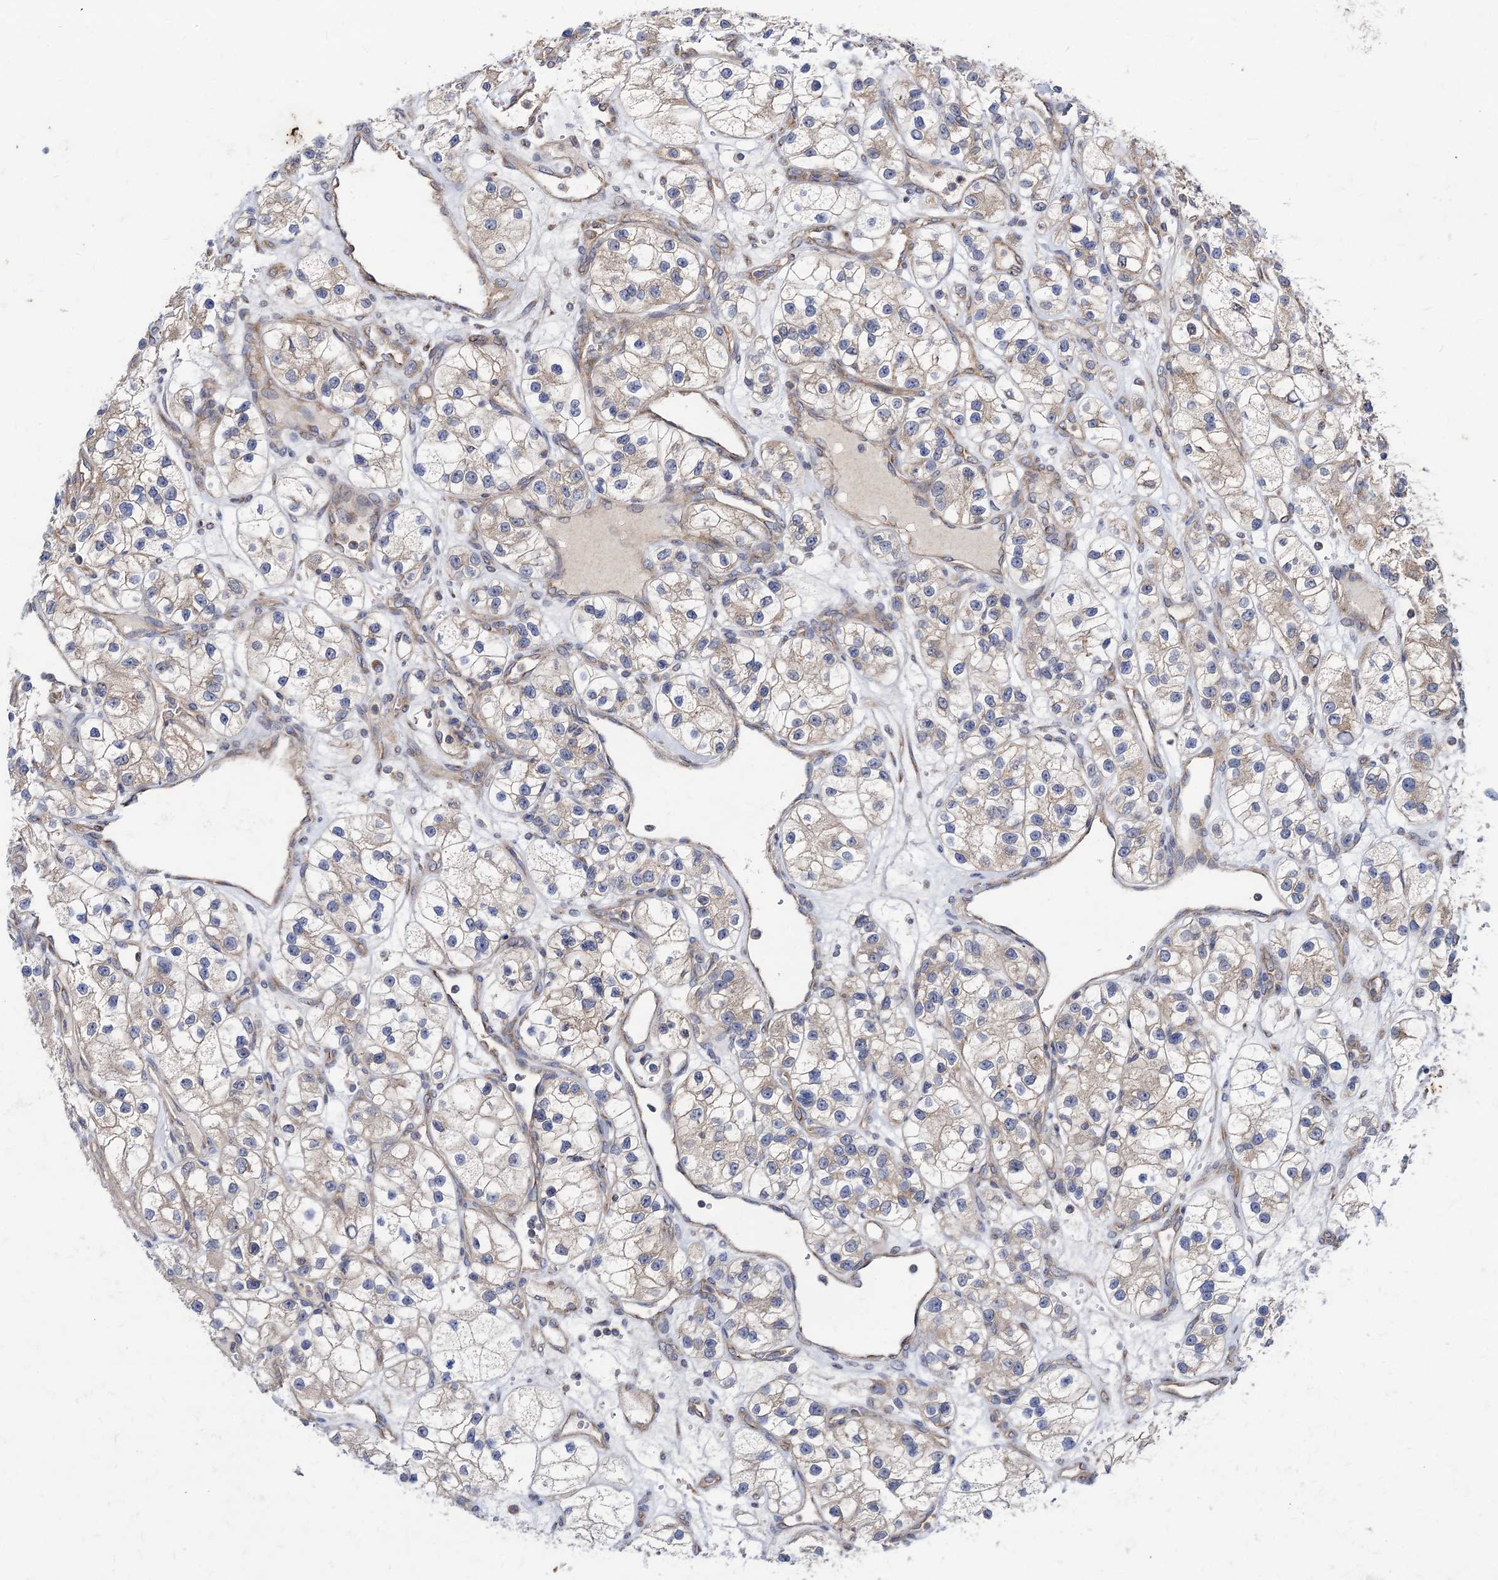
{"staining": {"intensity": "weak", "quantity": "25%-75%", "location": "cytoplasmic/membranous"}, "tissue": "renal cancer", "cell_type": "Tumor cells", "image_type": "cancer", "snomed": [{"axis": "morphology", "description": "Adenocarcinoma, NOS"}, {"axis": "topography", "description": "Kidney"}], "caption": "Weak cytoplasmic/membranous positivity for a protein is identified in approximately 25%-75% of tumor cells of renal cancer (adenocarcinoma) using IHC.", "gene": "DYDC1", "patient": {"sex": "female", "age": 57}}